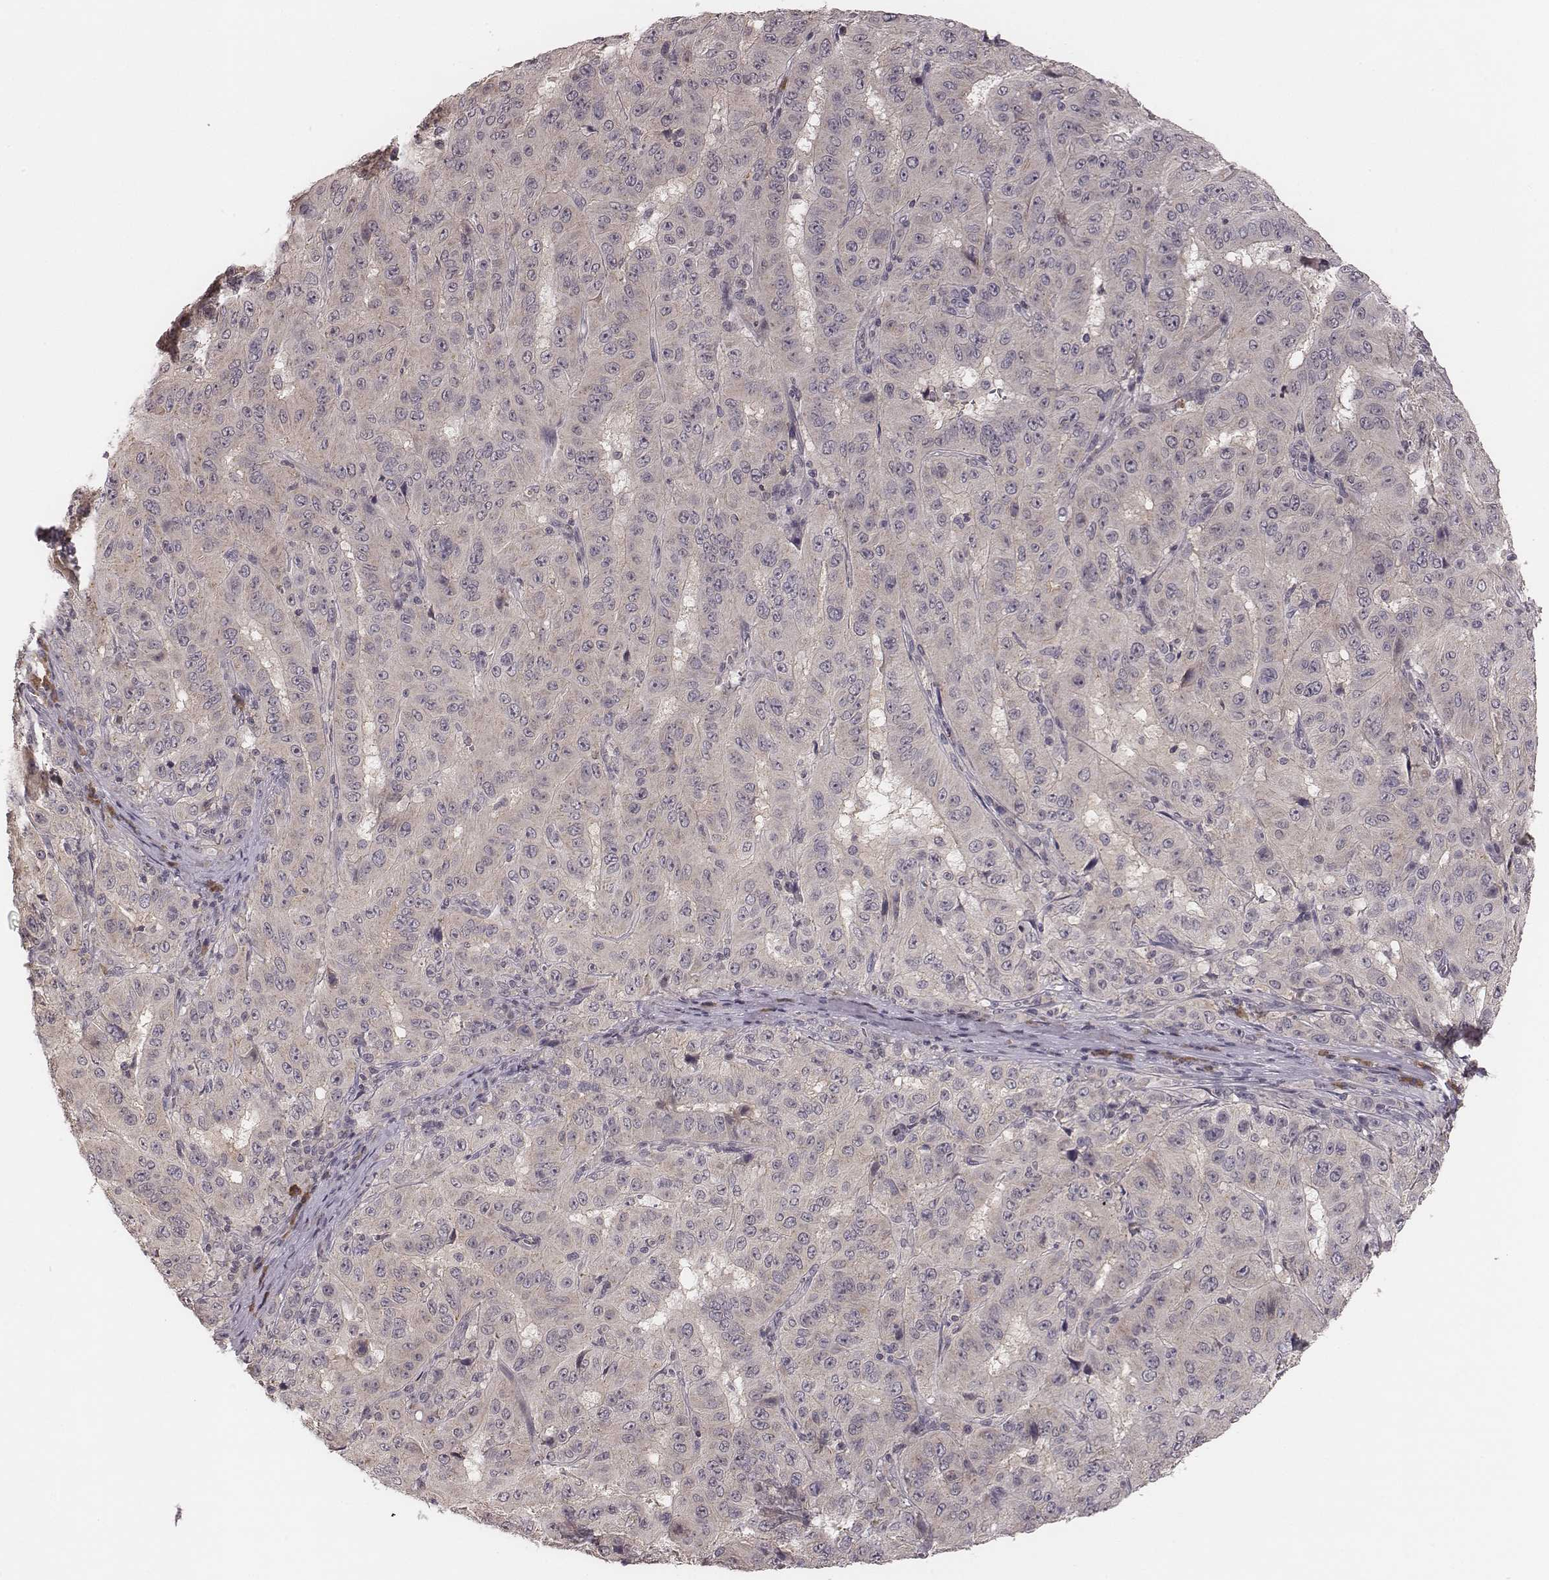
{"staining": {"intensity": "weak", "quantity": "<25%", "location": "cytoplasmic/membranous"}, "tissue": "pancreatic cancer", "cell_type": "Tumor cells", "image_type": "cancer", "snomed": [{"axis": "morphology", "description": "Adenocarcinoma, NOS"}, {"axis": "topography", "description": "Pancreas"}], "caption": "Immunohistochemical staining of pancreatic adenocarcinoma demonstrates no significant expression in tumor cells. (DAB immunohistochemistry (IHC), high magnification).", "gene": "P2RX5", "patient": {"sex": "male", "age": 63}}